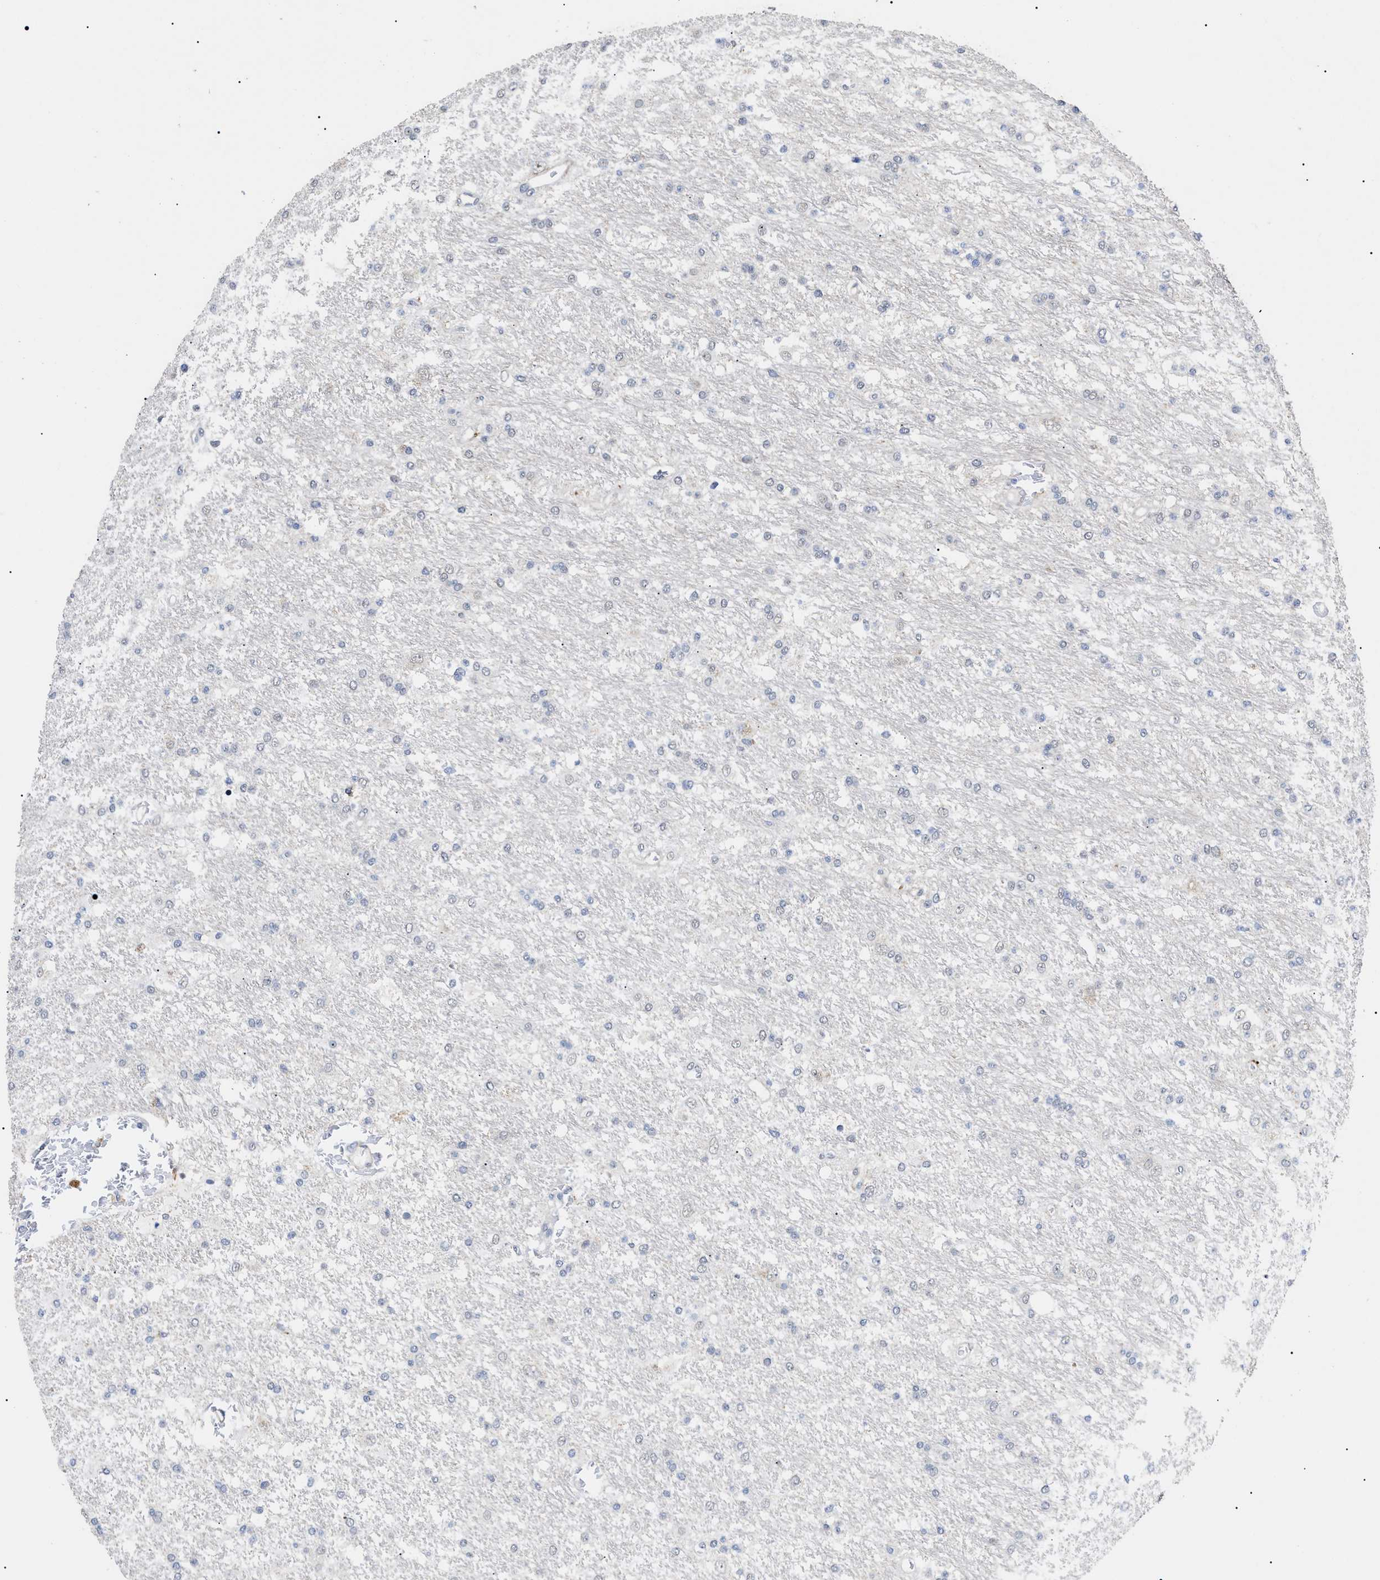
{"staining": {"intensity": "negative", "quantity": "none", "location": "none"}, "tissue": "glioma", "cell_type": "Tumor cells", "image_type": "cancer", "snomed": [{"axis": "morphology", "description": "Glioma, malignant, Low grade"}, {"axis": "topography", "description": "Brain"}], "caption": "The photomicrograph exhibits no staining of tumor cells in glioma. (DAB (3,3'-diaminobenzidine) IHC with hematoxylin counter stain).", "gene": "SFXN5", "patient": {"sex": "male", "age": 77}}